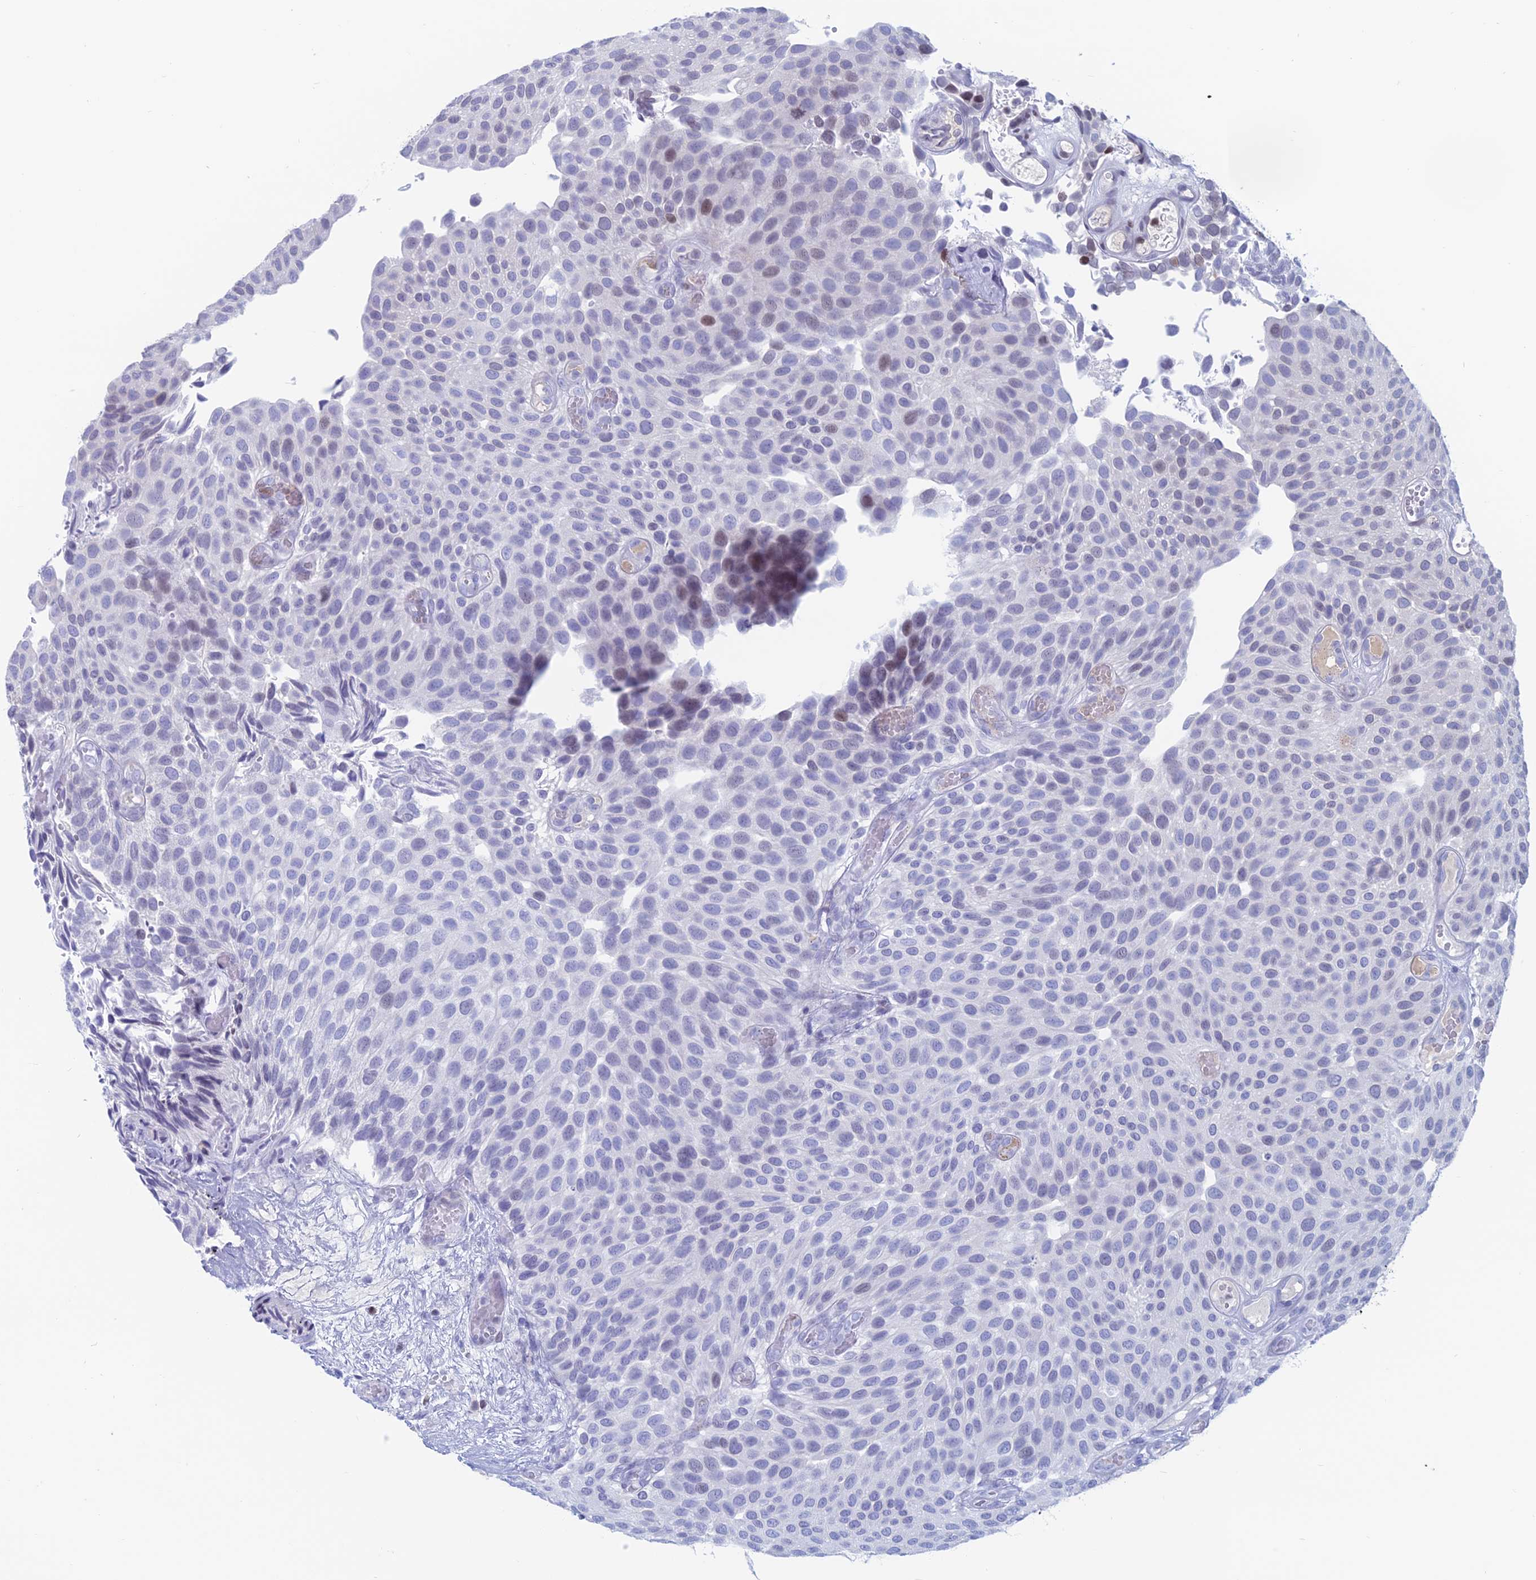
{"staining": {"intensity": "weak", "quantity": "<25%", "location": "nuclear"}, "tissue": "urothelial cancer", "cell_type": "Tumor cells", "image_type": "cancer", "snomed": [{"axis": "morphology", "description": "Urothelial carcinoma, Low grade"}, {"axis": "topography", "description": "Urinary bladder"}], "caption": "This image is of urothelial carcinoma (low-grade) stained with IHC to label a protein in brown with the nuclei are counter-stained blue. There is no staining in tumor cells.", "gene": "CERS6", "patient": {"sex": "male", "age": 89}}